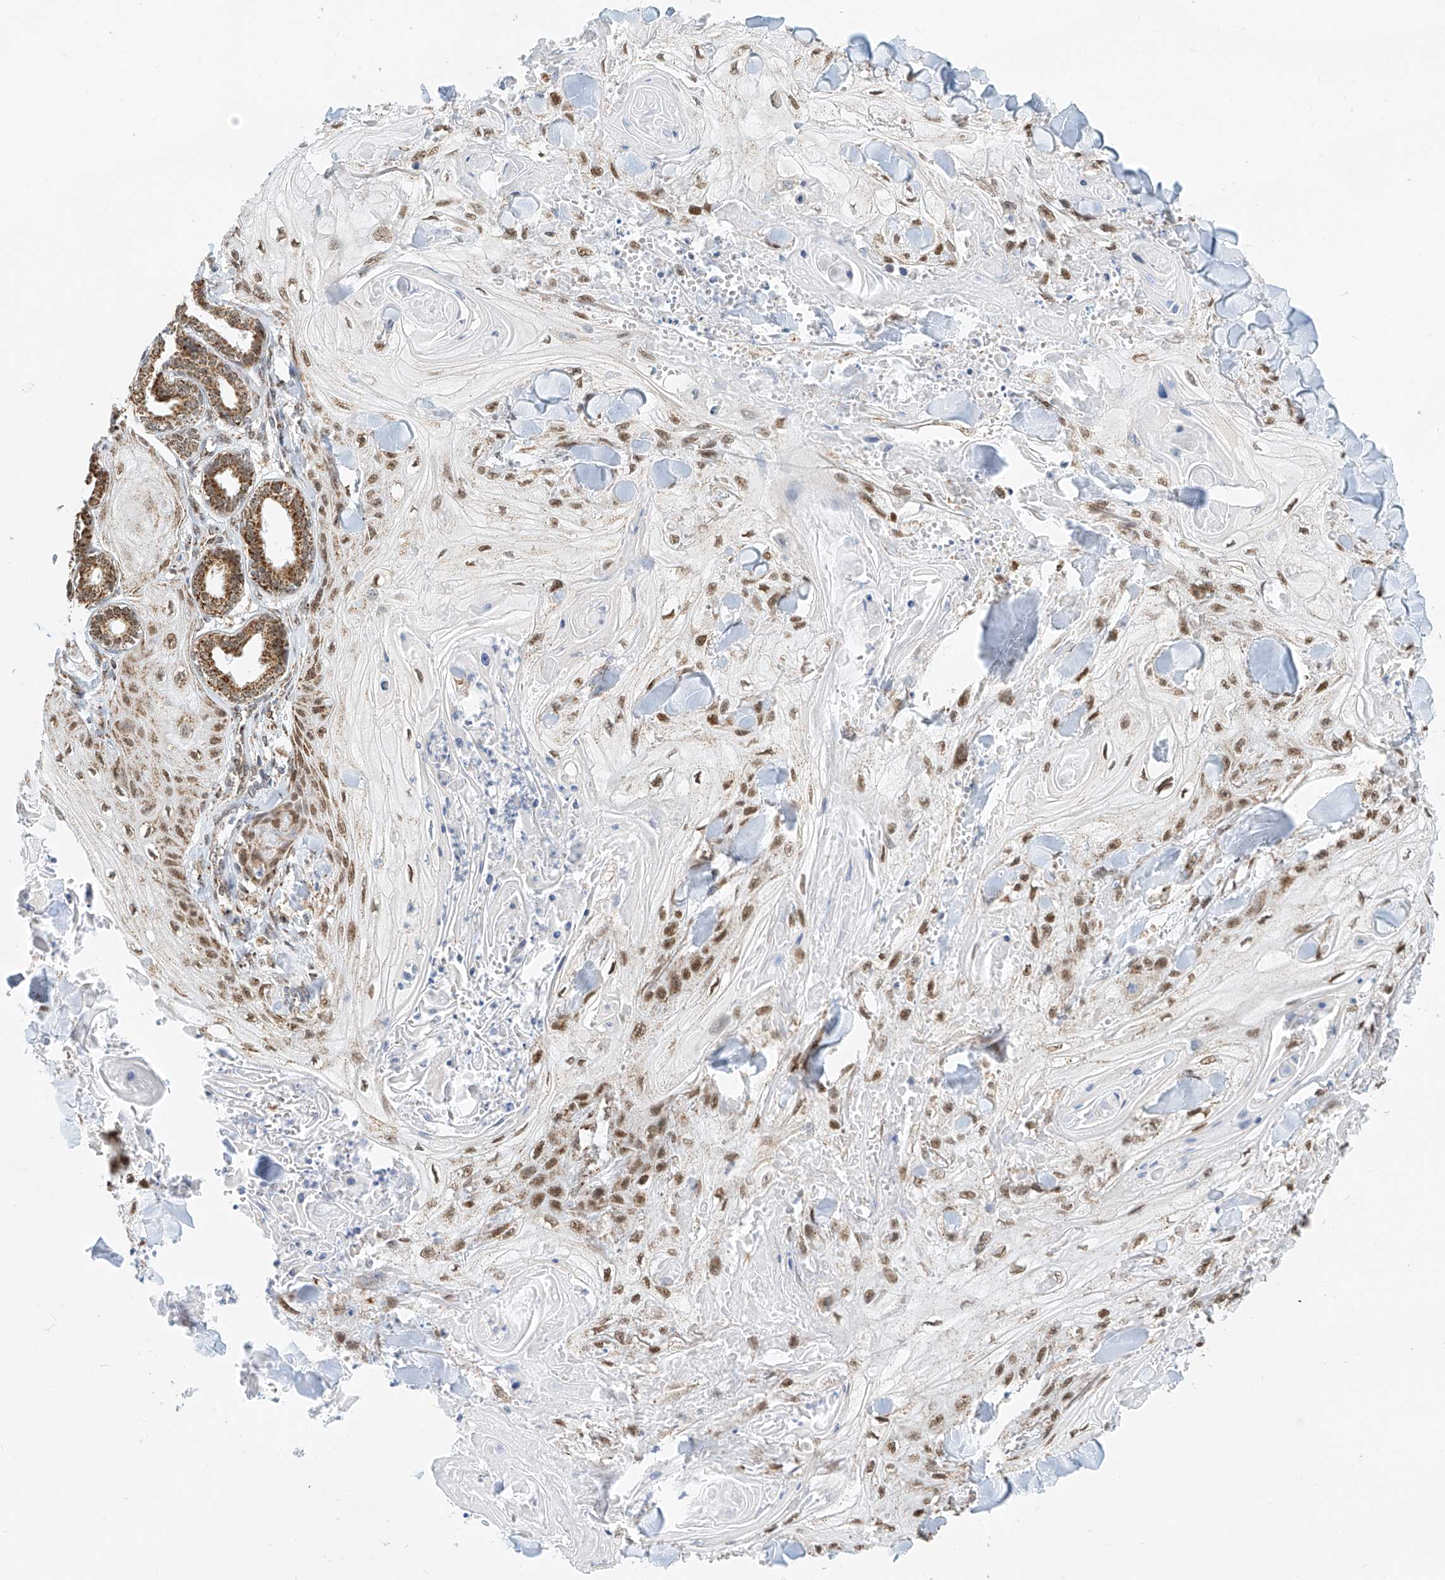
{"staining": {"intensity": "moderate", "quantity": ">75%", "location": "cytoplasmic/membranous,nuclear"}, "tissue": "skin cancer", "cell_type": "Tumor cells", "image_type": "cancer", "snomed": [{"axis": "morphology", "description": "Squamous cell carcinoma, NOS"}, {"axis": "topography", "description": "Skin"}], "caption": "This micrograph reveals immunohistochemistry (IHC) staining of skin cancer, with medium moderate cytoplasmic/membranous and nuclear staining in approximately >75% of tumor cells.", "gene": "NALCN", "patient": {"sex": "male", "age": 74}}